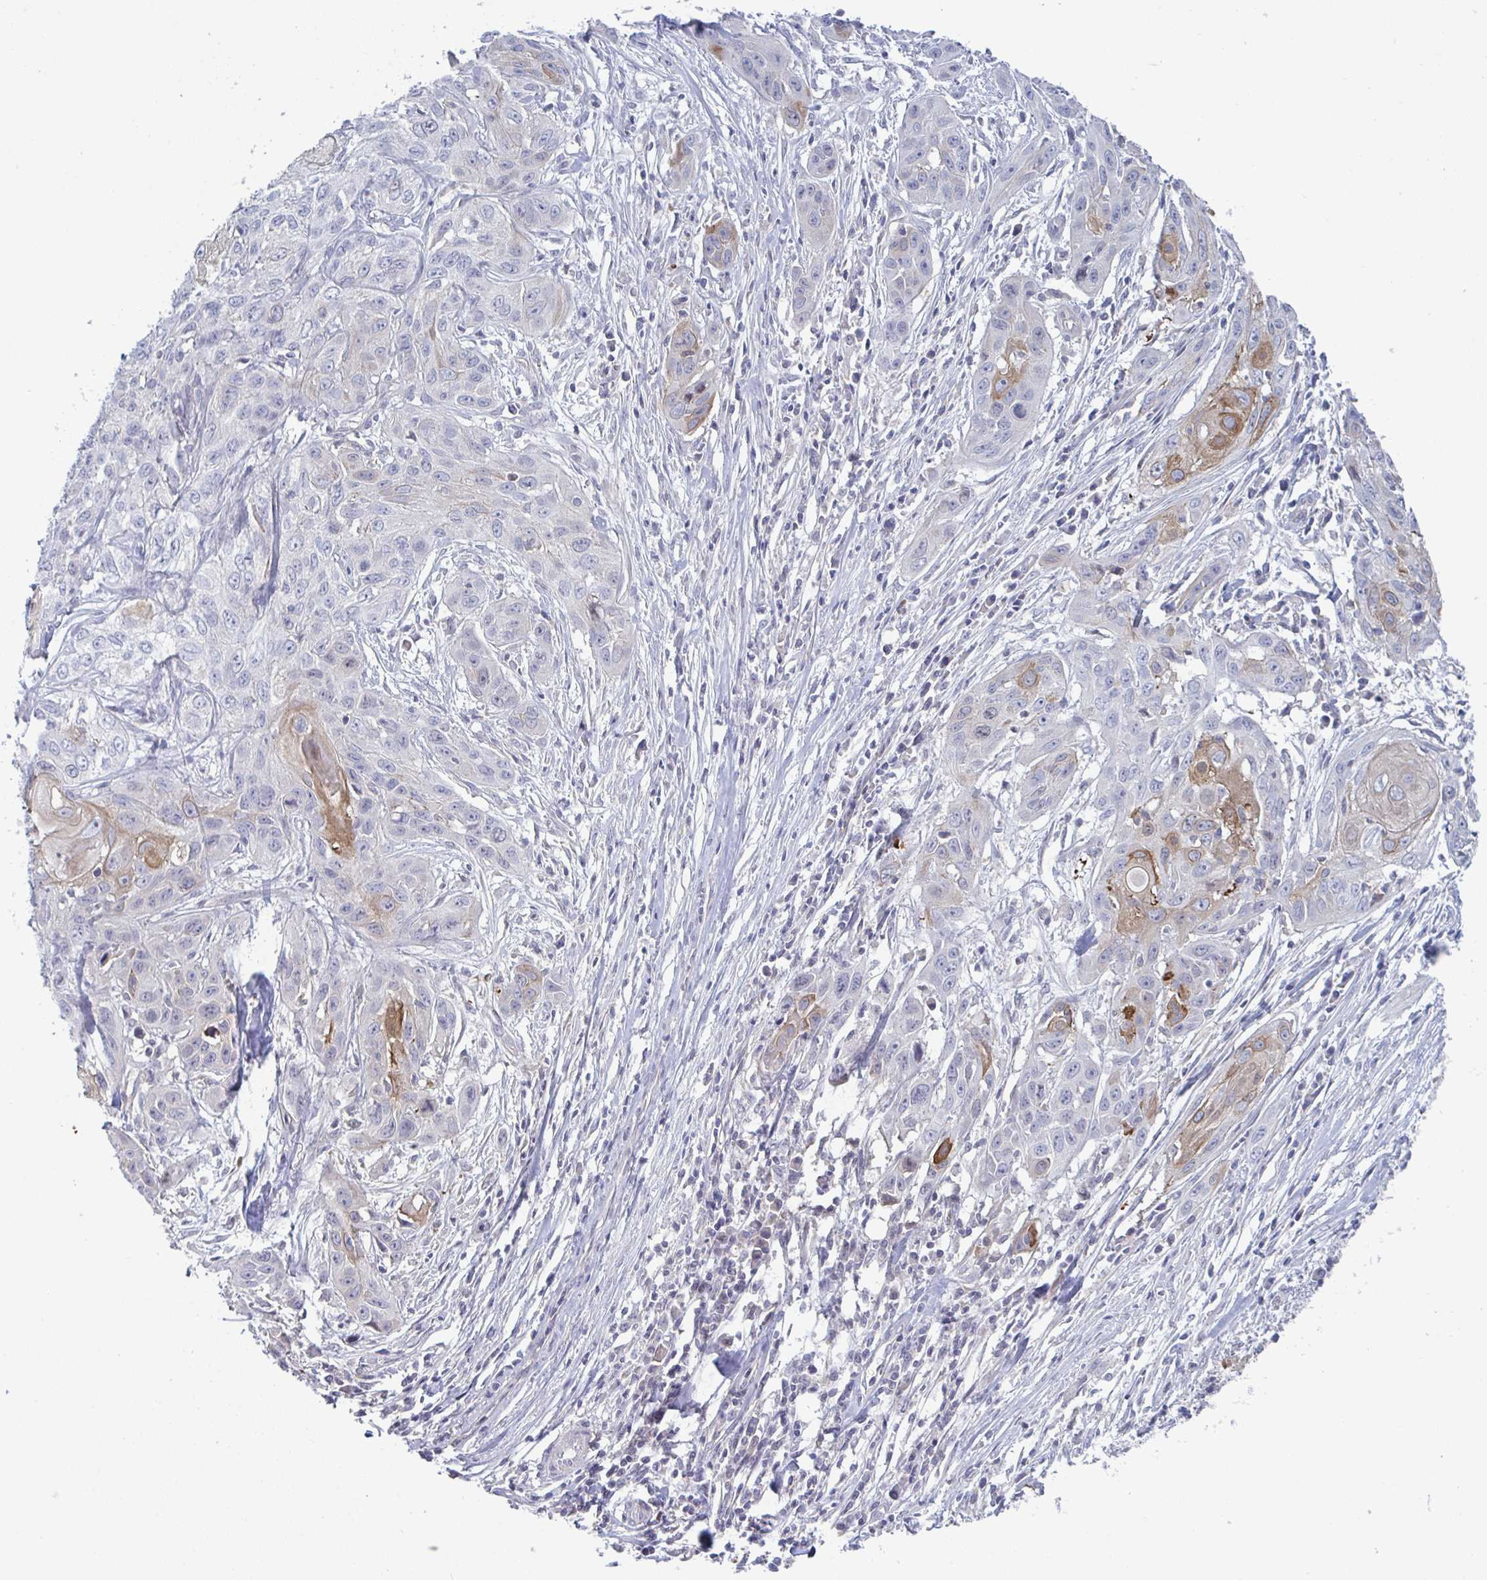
{"staining": {"intensity": "moderate", "quantity": "<25%", "location": "cytoplasmic/membranous"}, "tissue": "skin cancer", "cell_type": "Tumor cells", "image_type": "cancer", "snomed": [{"axis": "morphology", "description": "Squamous cell carcinoma, NOS"}, {"axis": "topography", "description": "Skin"}, {"axis": "topography", "description": "Vulva"}], "caption": "Tumor cells display low levels of moderate cytoplasmic/membranous expression in approximately <25% of cells in human skin squamous cell carcinoma.", "gene": "STK26", "patient": {"sex": "female", "age": 83}}